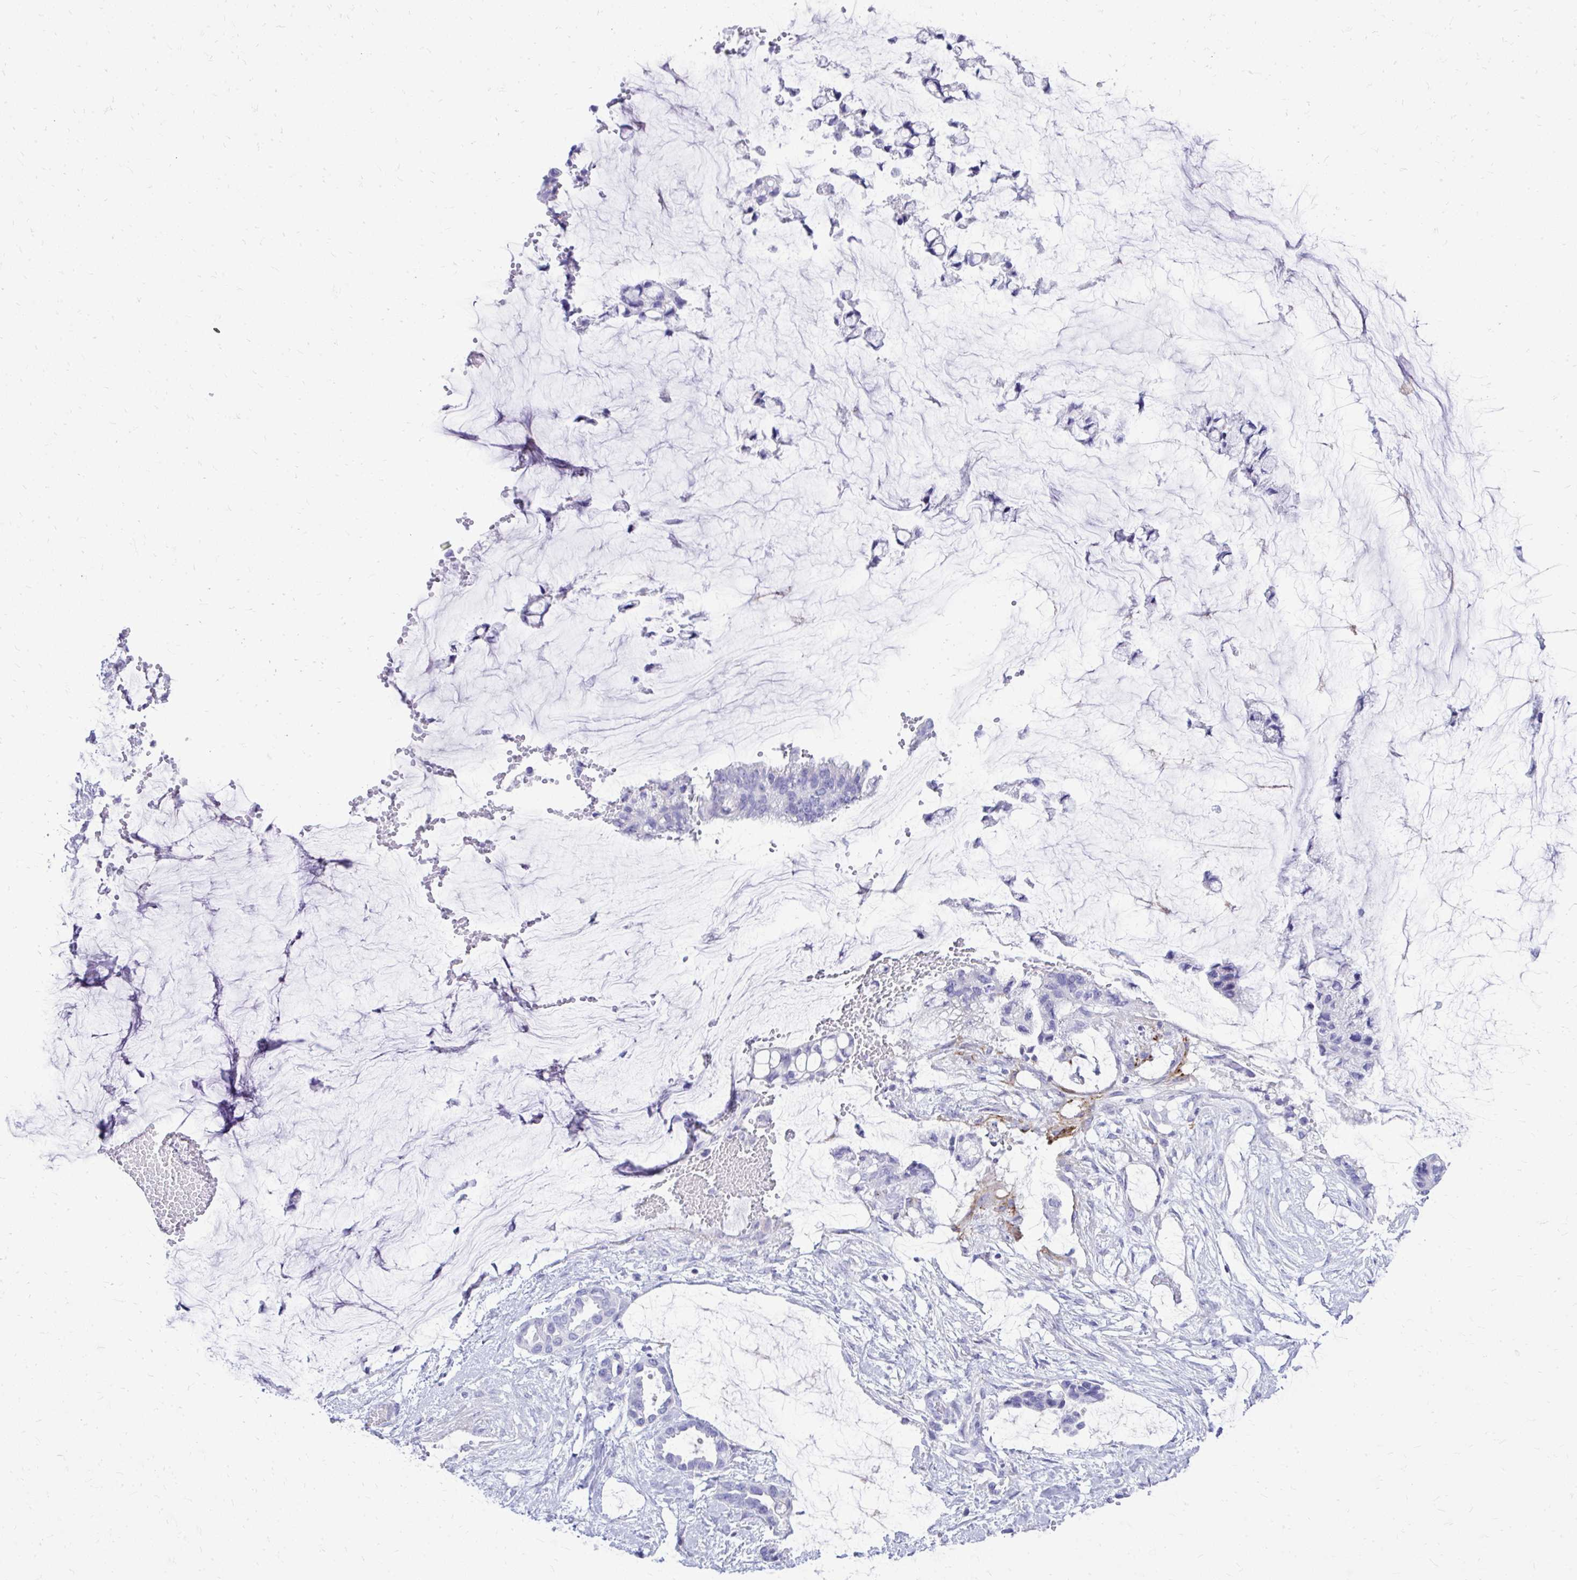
{"staining": {"intensity": "negative", "quantity": "none", "location": "none"}, "tissue": "ovarian cancer", "cell_type": "Tumor cells", "image_type": "cancer", "snomed": [{"axis": "morphology", "description": "Cystadenocarcinoma, mucinous, NOS"}, {"axis": "topography", "description": "Ovary"}], "caption": "An IHC histopathology image of mucinous cystadenocarcinoma (ovarian) is shown. There is no staining in tumor cells of mucinous cystadenocarcinoma (ovarian).", "gene": "BCL6B", "patient": {"sex": "female", "age": 39}}